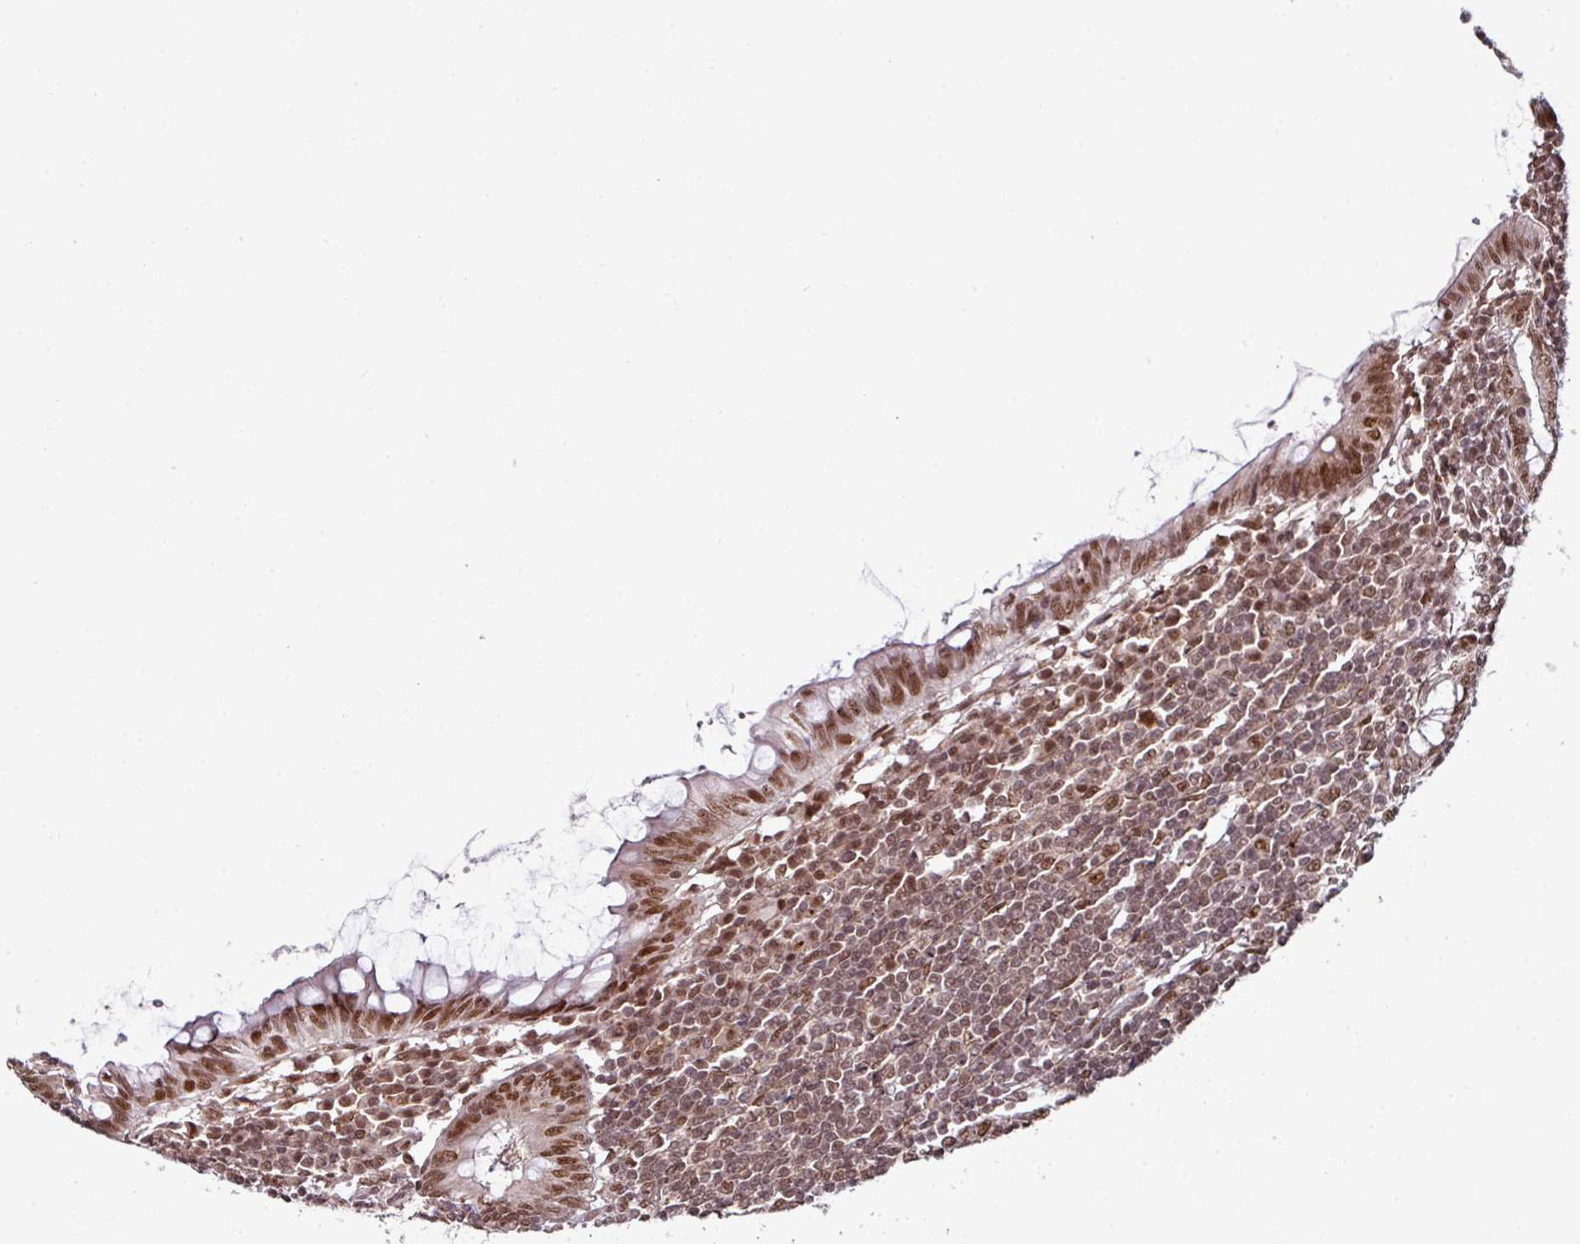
{"staining": {"intensity": "strong", "quantity": ">75%", "location": "nuclear"}, "tissue": "appendix", "cell_type": "Glandular cells", "image_type": "normal", "snomed": [{"axis": "morphology", "description": "Normal tissue, NOS"}, {"axis": "topography", "description": "Appendix"}], "caption": "Normal appendix shows strong nuclear positivity in about >75% of glandular cells The protein is shown in brown color, while the nuclei are stained blue..", "gene": "MORF4L2", "patient": {"sex": "male", "age": 83}}